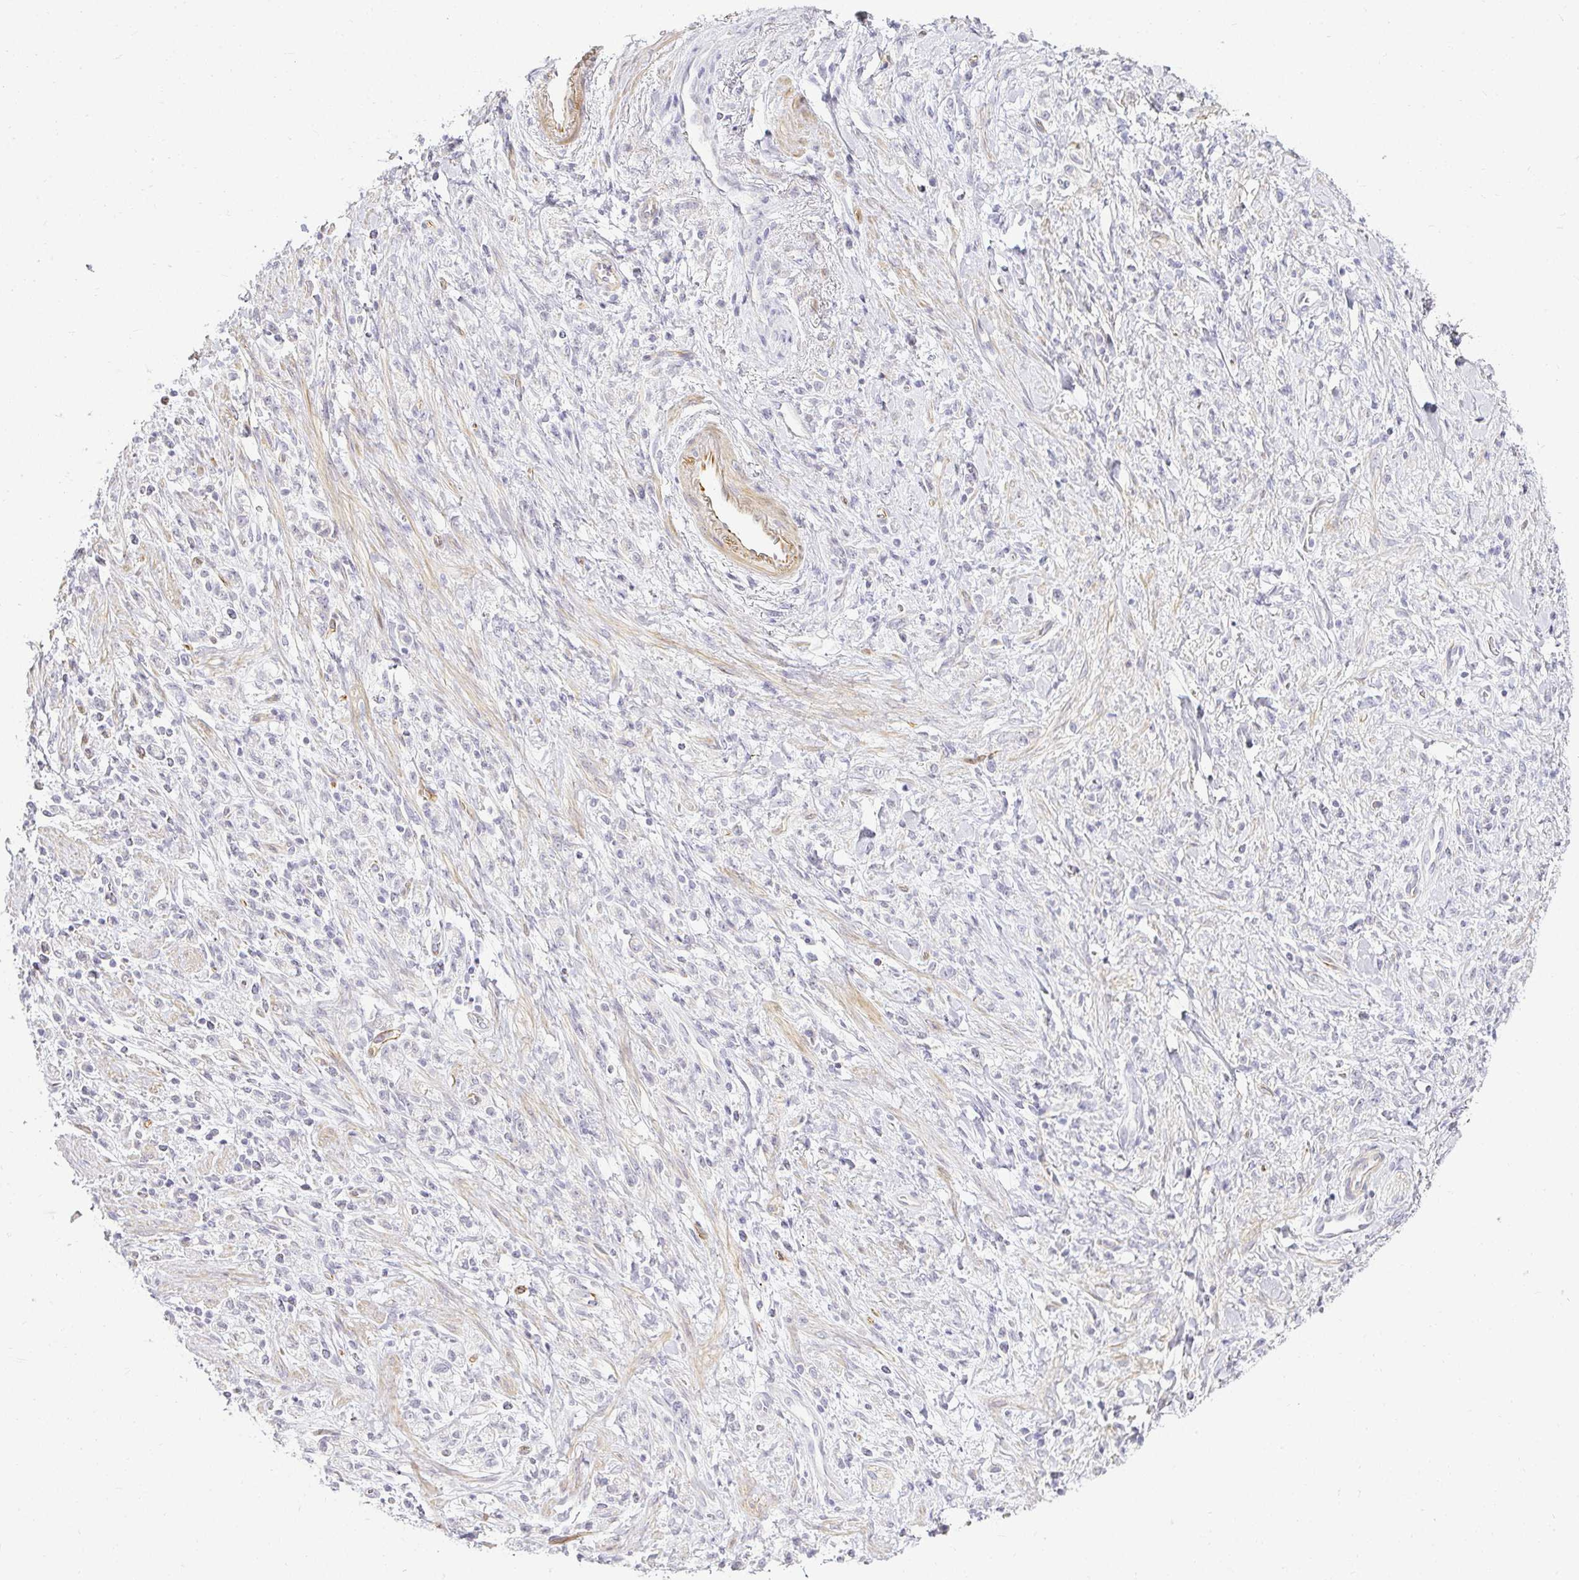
{"staining": {"intensity": "negative", "quantity": "none", "location": "none"}, "tissue": "stomach cancer", "cell_type": "Tumor cells", "image_type": "cancer", "snomed": [{"axis": "morphology", "description": "Adenocarcinoma, NOS"}, {"axis": "topography", "description": "Stomach"}], "caption": "Immunohistochemistry (IHC) image of neoplastic tissue: adenocarcinoma (stomach) stained with DAB displays no significant protein staining in tumor cells.", "gene": "ACAN", "patient": {"sex": "male", "age": 77}}